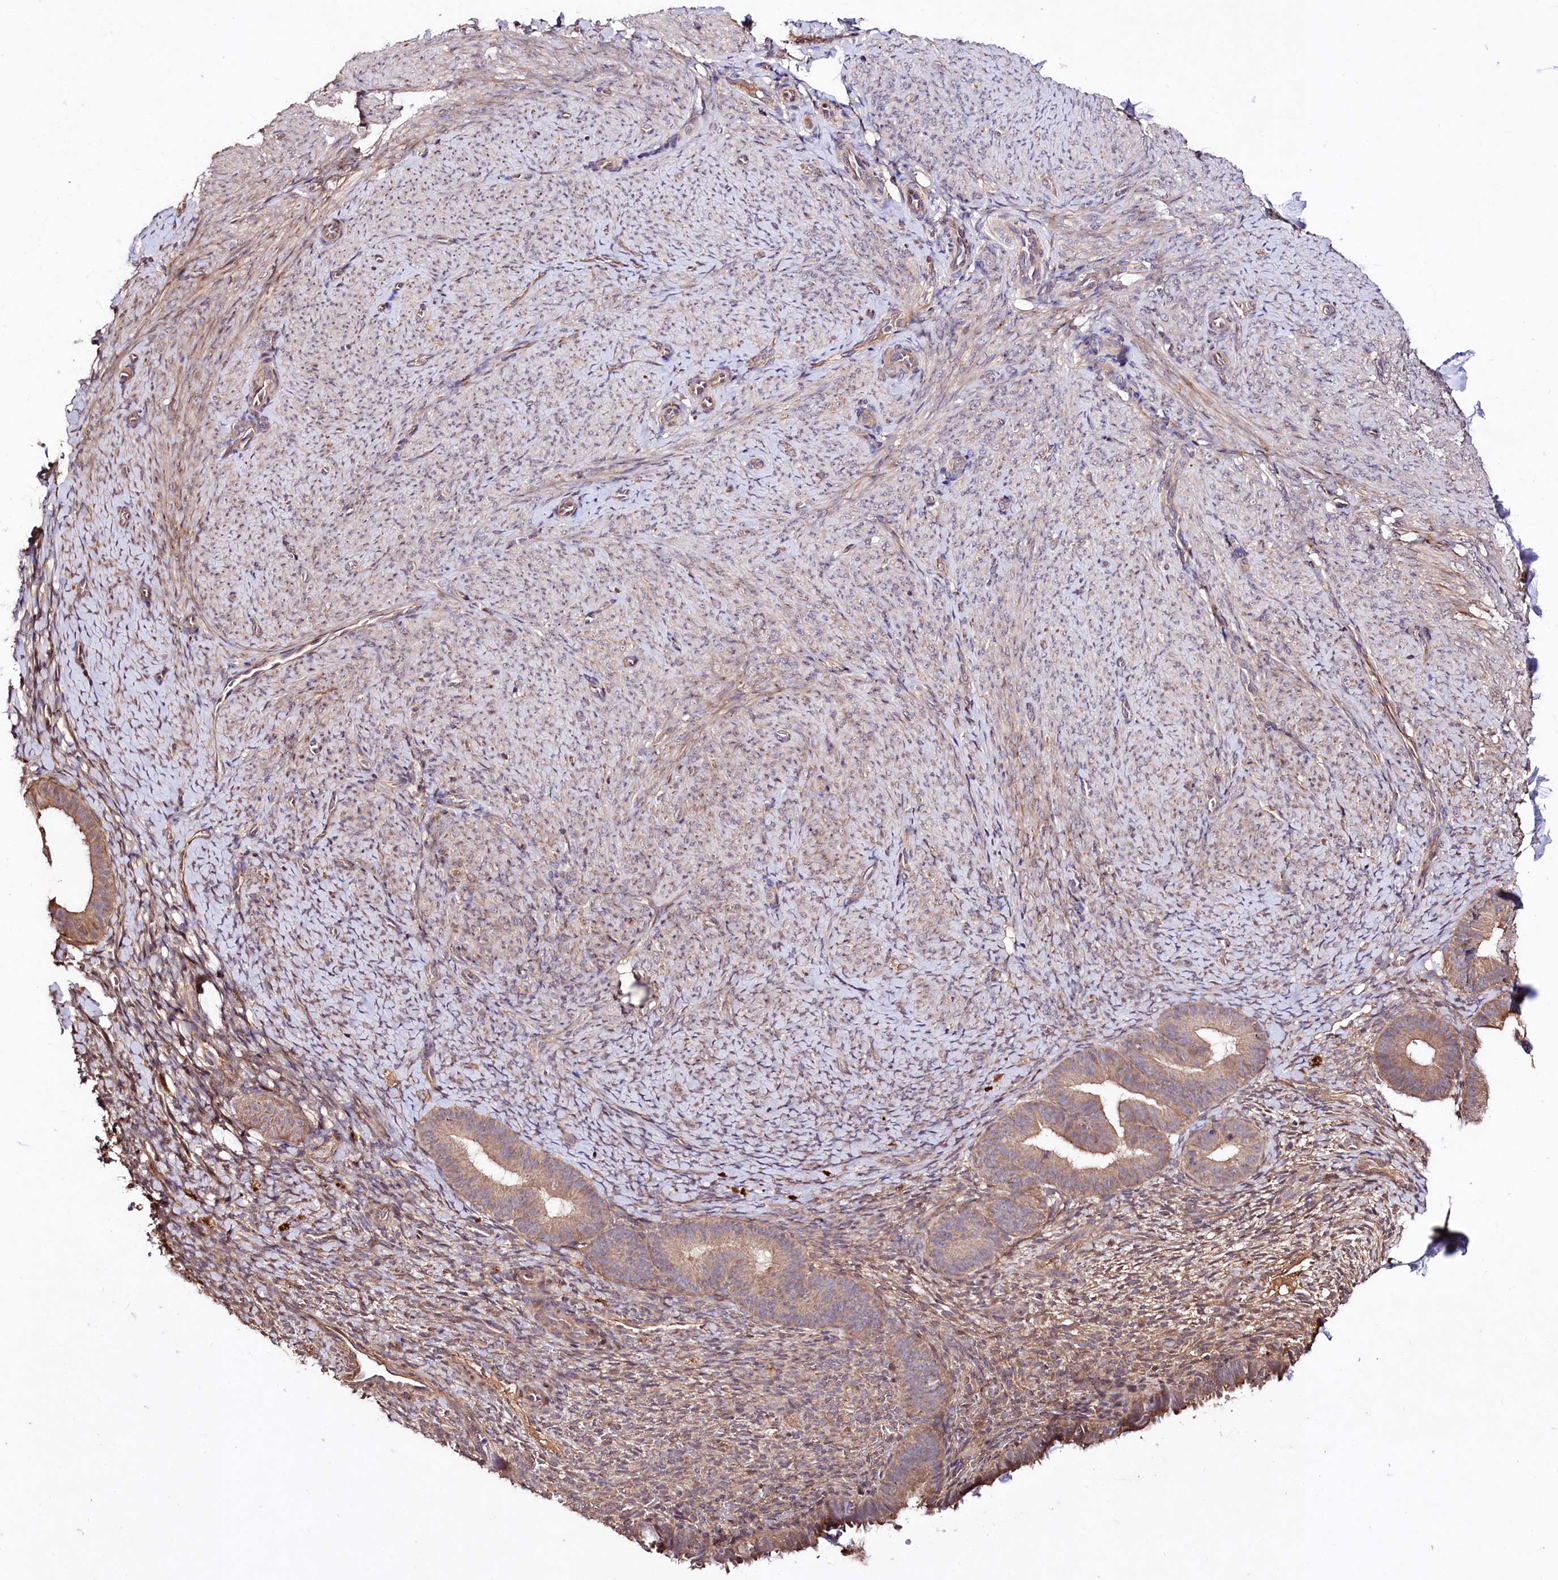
{"staining": {"intensity": "moderate", "quantity": "<25%", "location": "cytoplasmic/membranous"}, "tissue": "endometrium", "cell_type": "Cells in endometrial stroma", "image_type": "normal", "snomed": [{"axis": "morphology", "description": "Normal tissue, NOS"}, {"axis": "topography", "description": "Endometrium"}], "caption": "Immunohistochemistry (IHC) micrograph of benign human endometrium stained for a protein (brown), which reveals low levels of moderate cytoplasmic/membranous expression in about <25% of cells in endometrial stroma.", "gene": "TNPO3", "patient": {"sex": "female", "age": 65}}